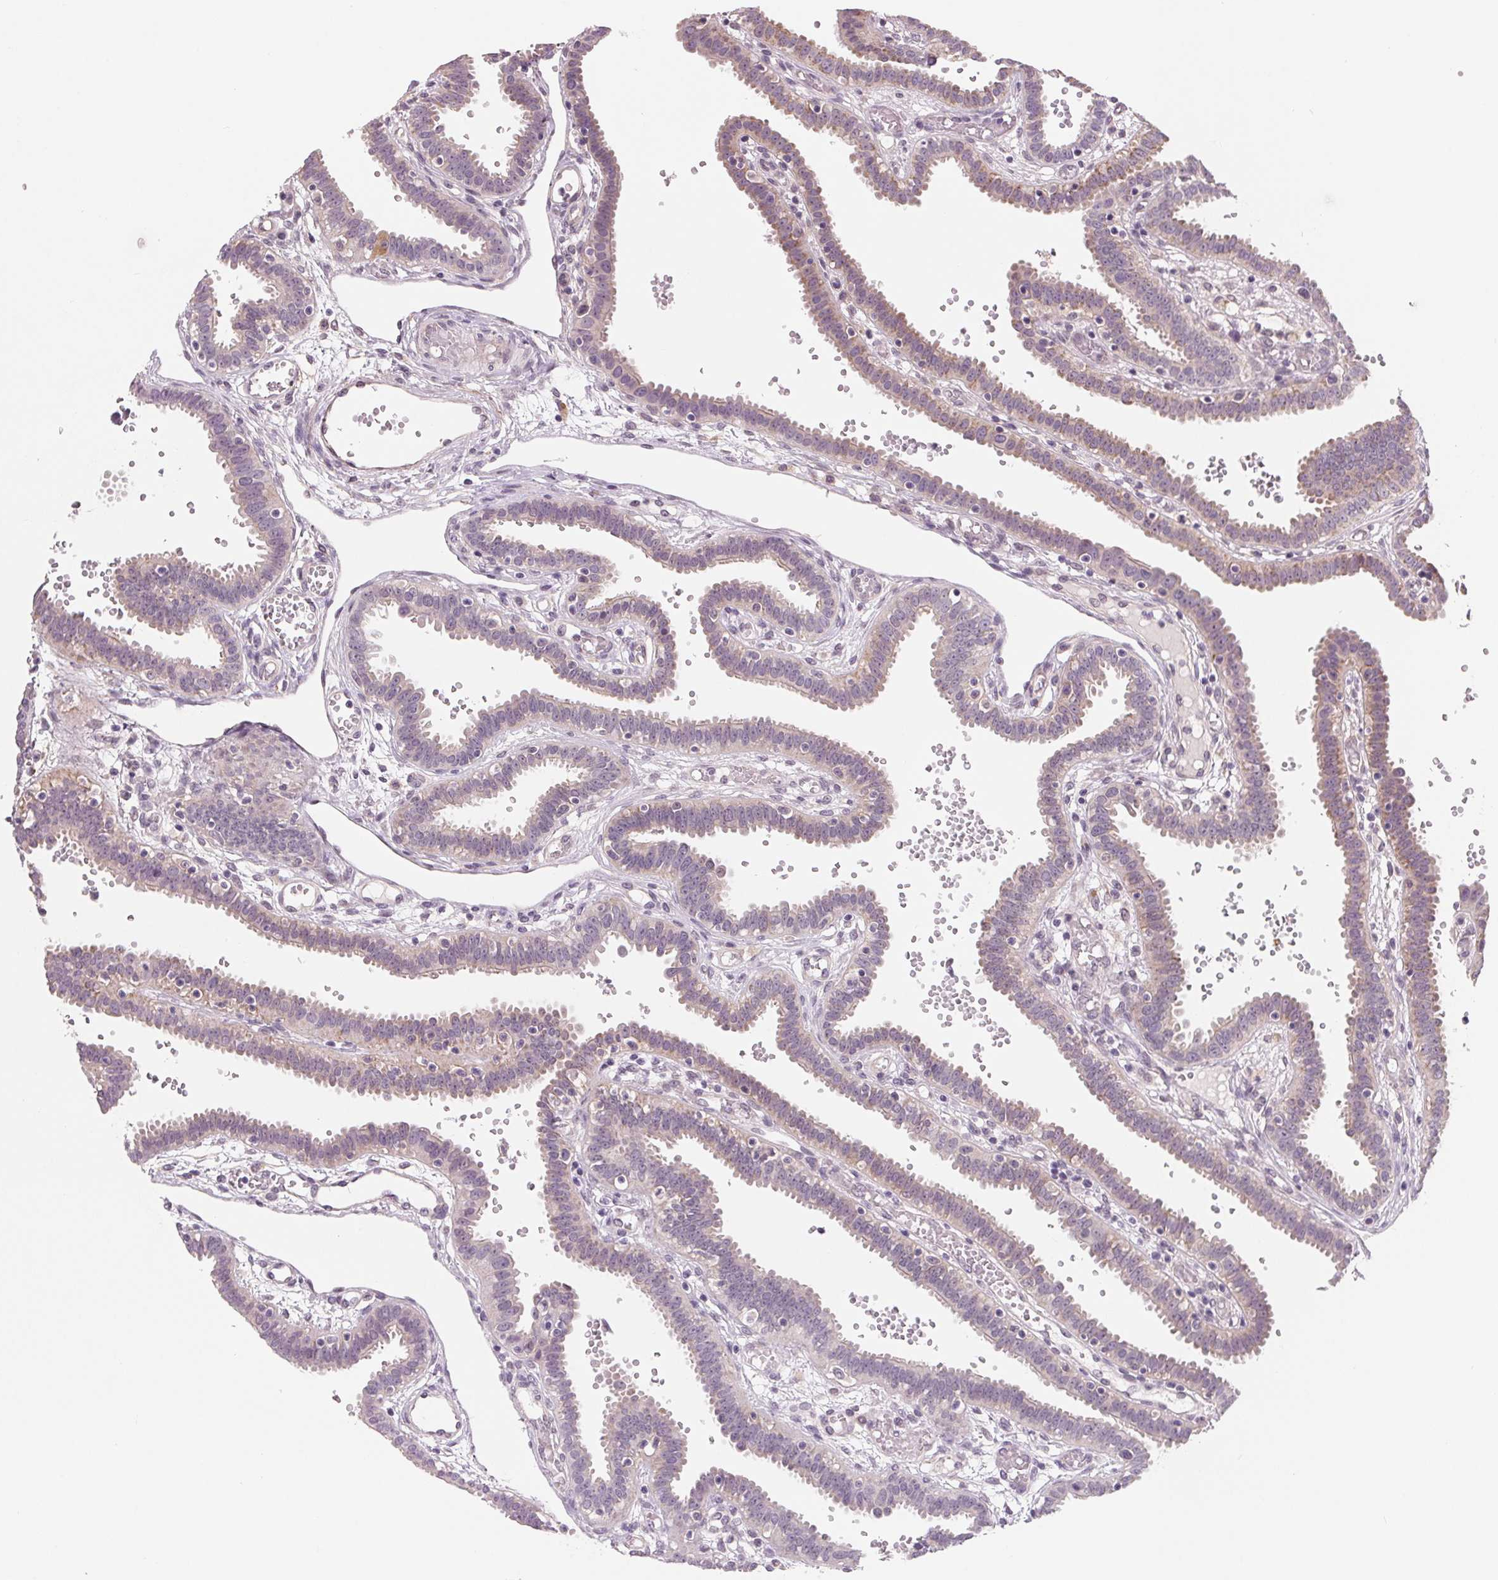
{"staining": {"intensity": "weak", "quantity": "<25%", "location": "cytoplasmic/membranous"}, "tissue": "fallopian tube", "cell_type": "Glandular cells", "image_type": "normal", "snomed": [{"axis": "morphology", "description": "Normal tissue, NOS"}, {"axis": "topography", "description": "Fallopian tube"}], "caption": "High magnification brightfield microscopy of normal fallopian tube stained with DAB (3,3'-diaminobenzidine) (brown) and counterstained with hematoxylin (blue): glandular cells show no significant staining. Nuclei are stained in blue.", "gene": "CFC1B", "patient": {"sex": "female", "age": 37}}